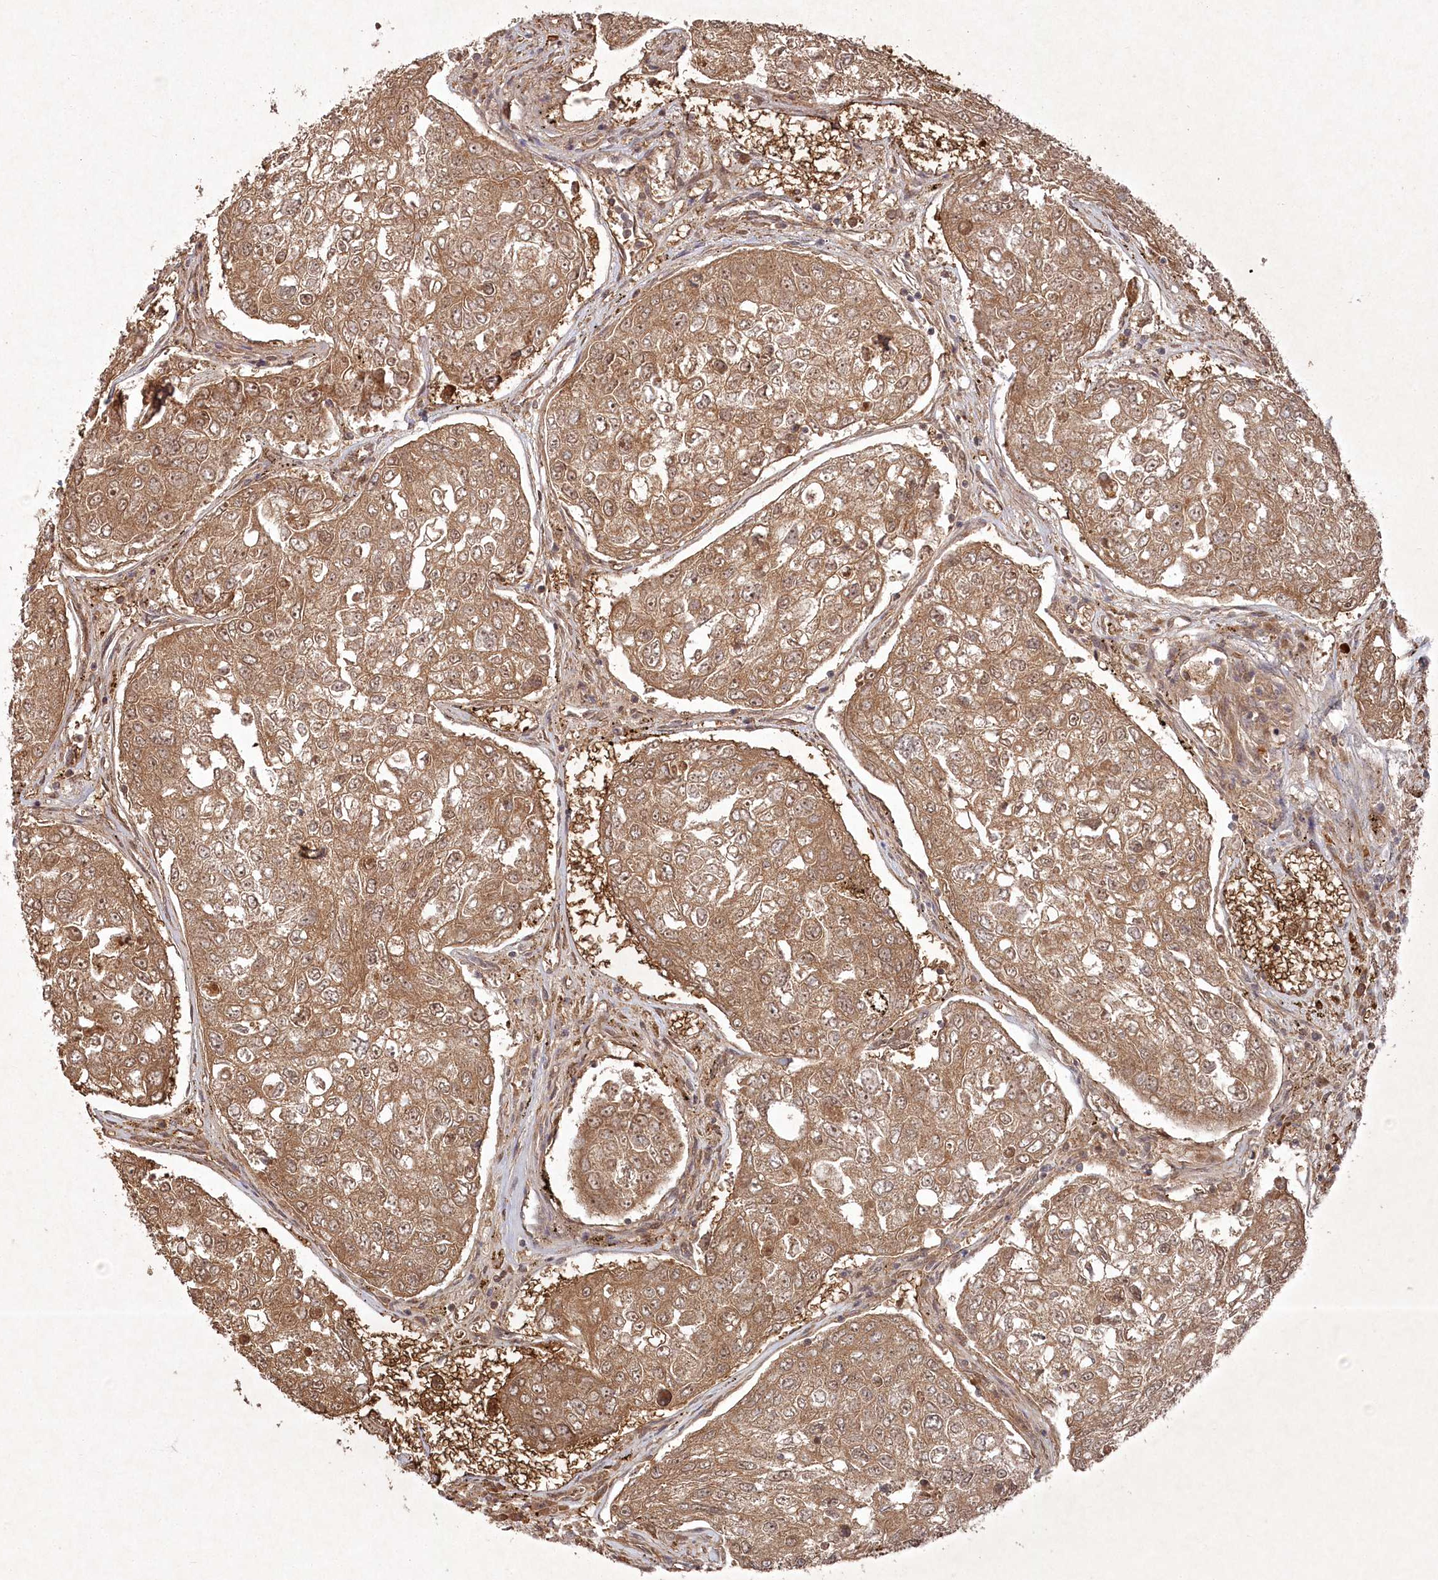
{"staining": {"intensity": "moderate", "quantity": ">75%", "location": "cytoplasmic/membranous,nuclear"}, "tissue": "urothelial cancer", "cell_type": "Tumor cells", "image_type": "cancer", "snomed": [{"axis": "morphology", "description": "Urothelial carcinoma, High grade"}, {"axis": "topography", "description": "Lymph node"}, {"axis": "topography", "description": "Urinary bladder"}], "caption": "About >75% of tumor cells in human urothelial carcinoma (high-grade) reveal moderate cytoplasmic/membranous and nuclear protein staining as visualized by brown immunohistochemical staining.", "gene": "FBXL17", "patient": {"sex": "male", "age": 51}}